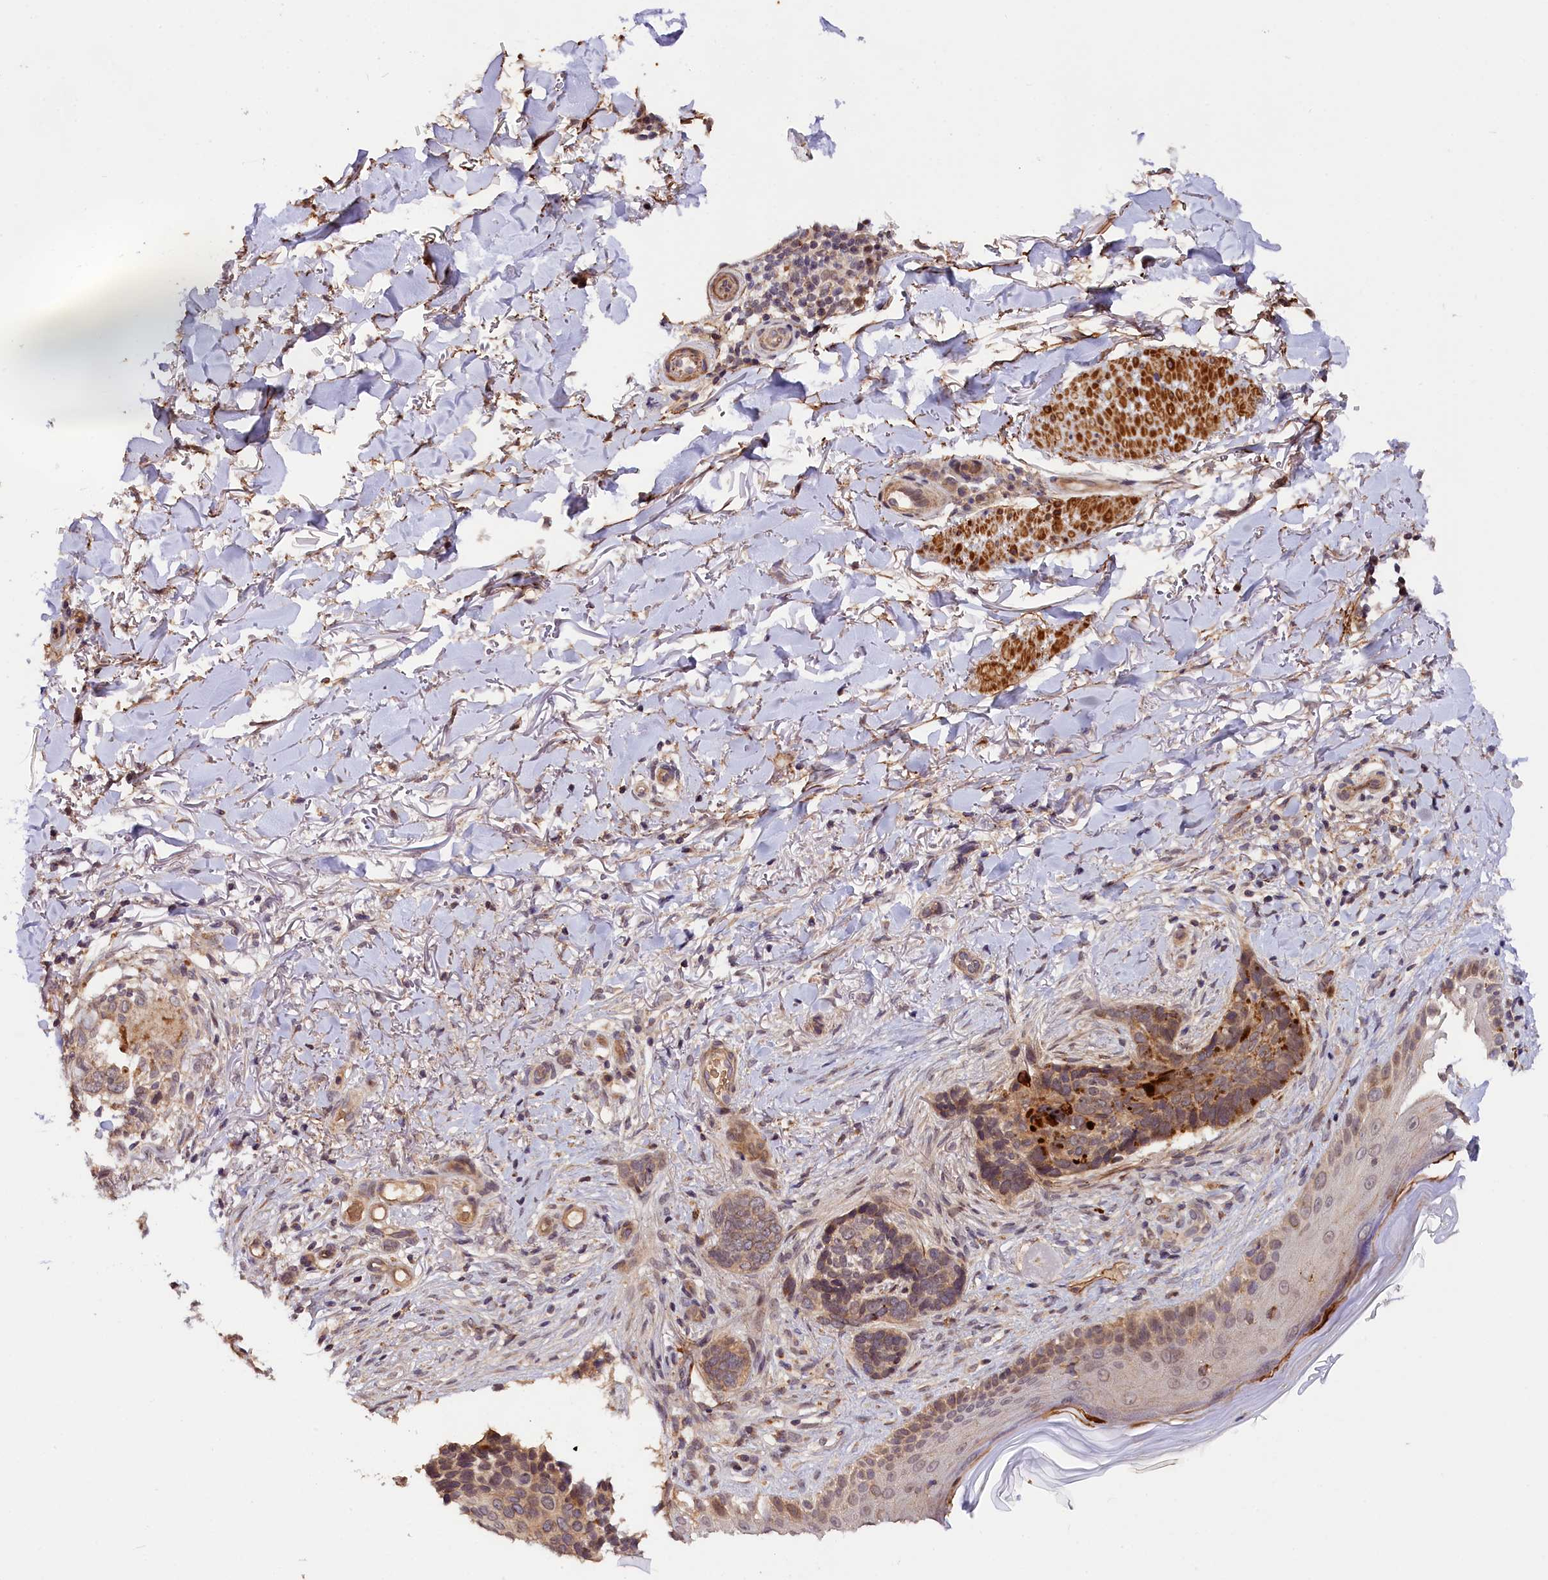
{"staining": {"intensity": "moderate", "quantity": "25%-75%", "location": "cytoplasmic/membranous"}, "tissue": "skin cancer", "cell_type": "Tumor cells", "image_type": "cancer", "snomed": [{"axis": "morphology", "description": "Normal tissue, NOS"}, {"axis": "morphology", "description": "Basal cell carcinoma"}, {"axis": "topography", "description": "Skin"}], "caption": "The image shows a brown stain indicating the presence of a protein in the cytoplasmic/membranous of tumor cells in basal cell carcinoma (skin).", "gene": "ZNF480", "patient": {"sex": "female", "age": 67}}